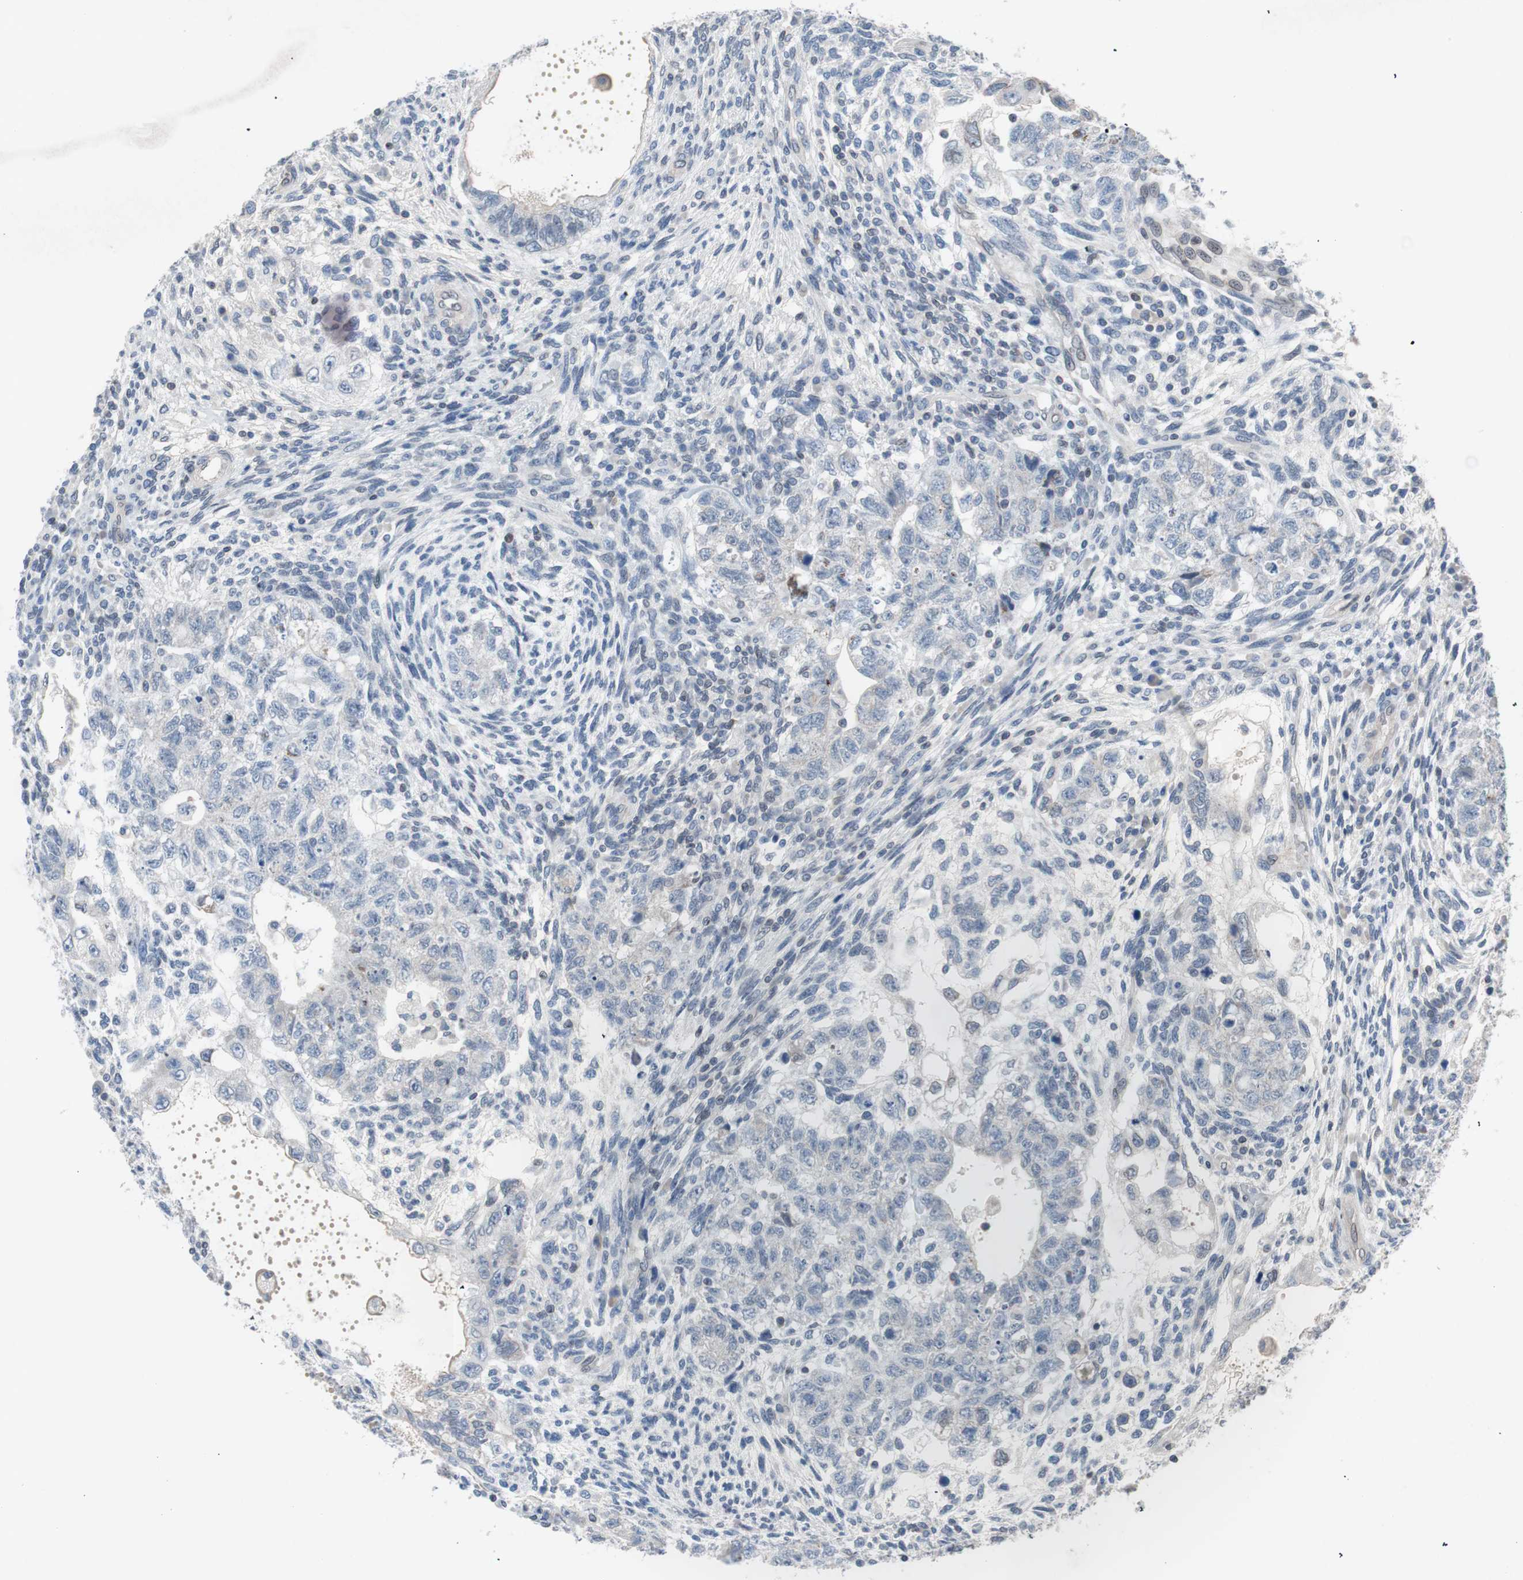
{"staining": {"intensity": "negative", "quantity": "none", "location": "none"}, "tissue": "testis cancer", "cell_type": "Tumor cells", "image_type": "cancer", "snomed": [{"axis": "morphology", "description": "Normal tissue, NOS"}, {"axis": "morphology", "description": "Carcinoma, Embryonal, NOS"}, {"axis": "topography", "description": "Testis"}], "caption": "Human testis cancer (embryonal carcinoma) stained for a protein using immunohistochemistry (IHC) displays no expression in tumor cells.", "gene": "ARNT2", "patient": {"sex": "male", "age": 36}}